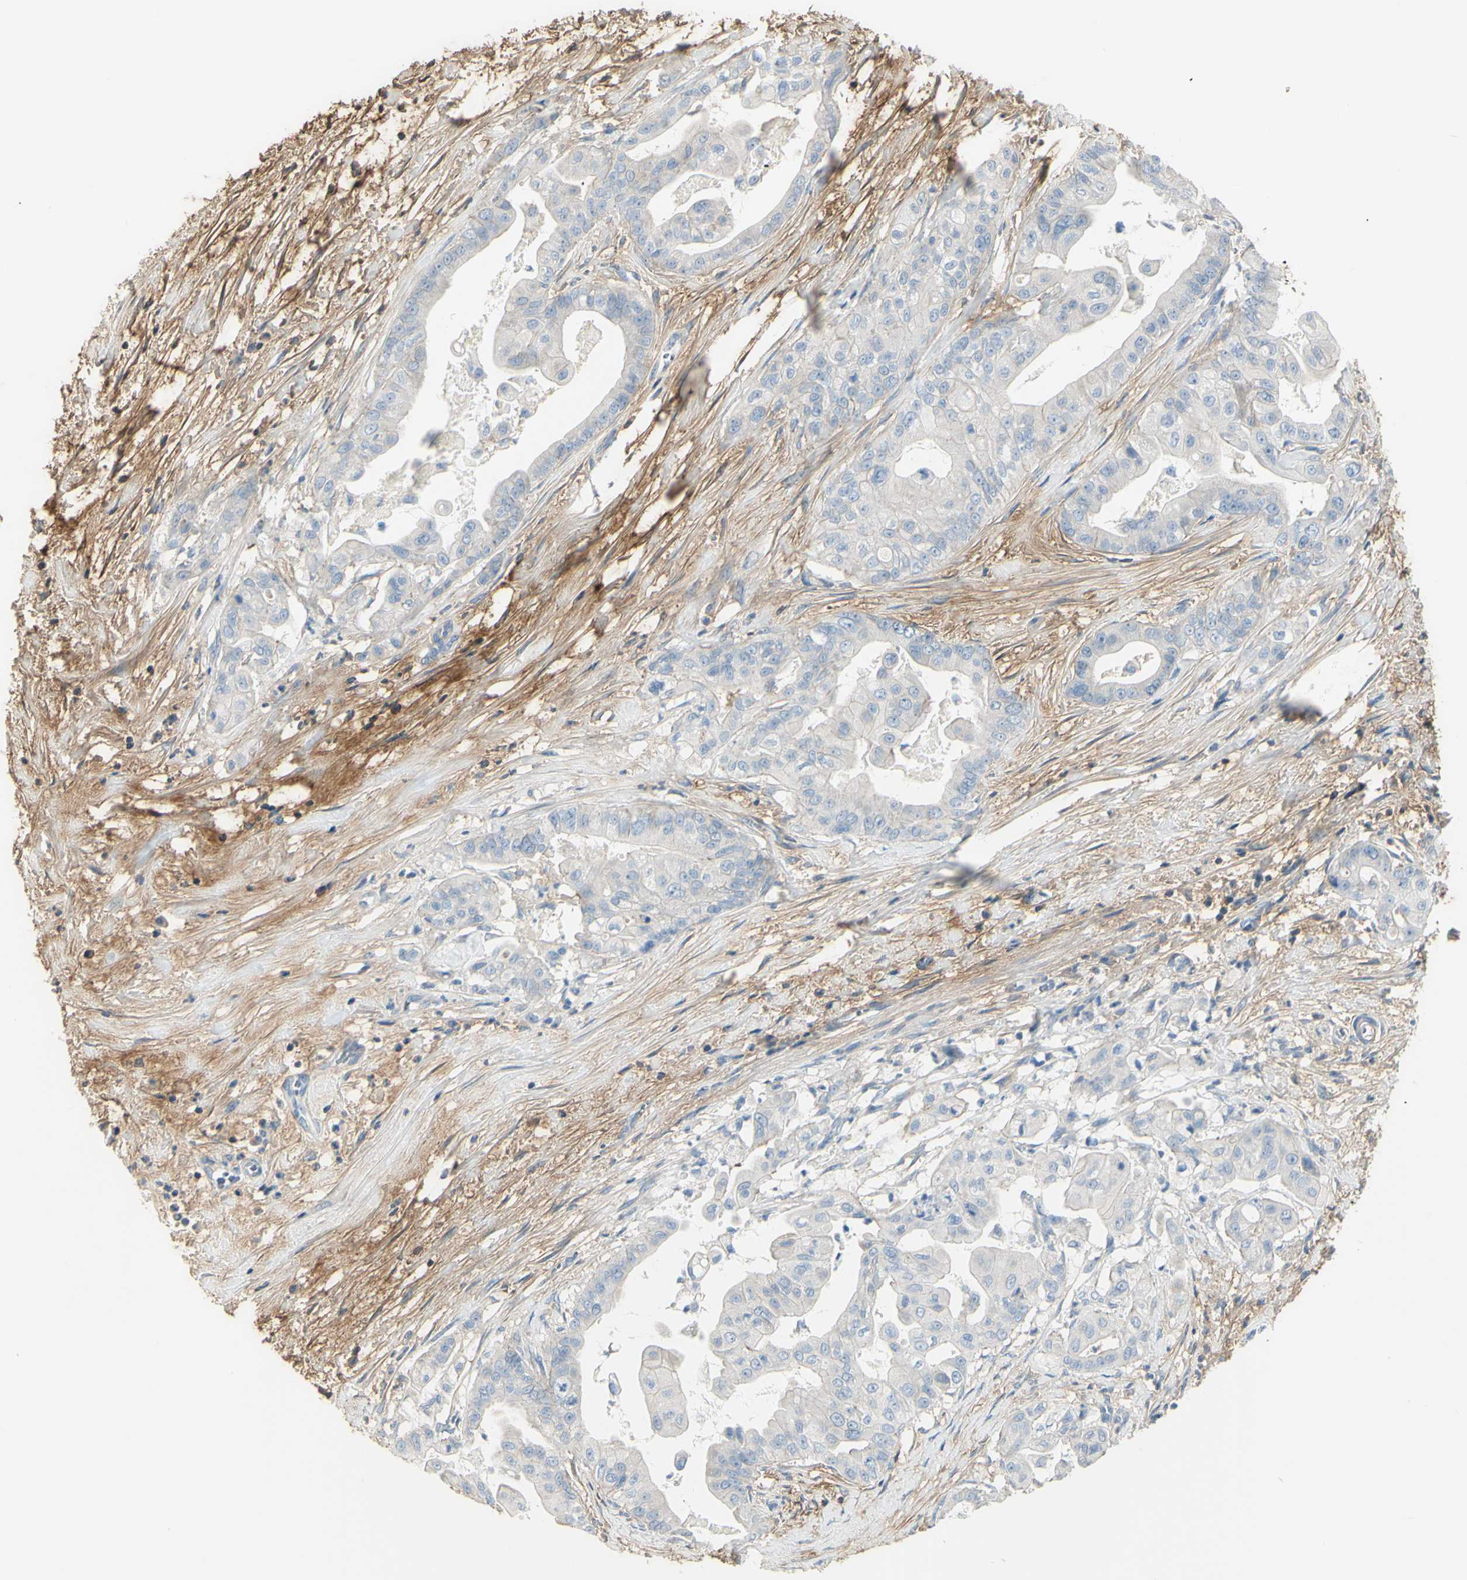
{"staining": {"intensity": "negative", "quantity": "none", "location": "none"}, "tissue": "pancreatic cancer", "cell_type": "Tumor cells", "image_type": "cancer", "snomed": [{"axis": "morphology", "description": "Adenocarcinoma, NOS"}, {"axis": "topography", "description": "Pancreas"}], "caption": "IHC of human pancreatic cancer demonstrates no expression in tumor cells.", "gene": "NCBP2L", "patient": {"sex": "female", "age": 75}}